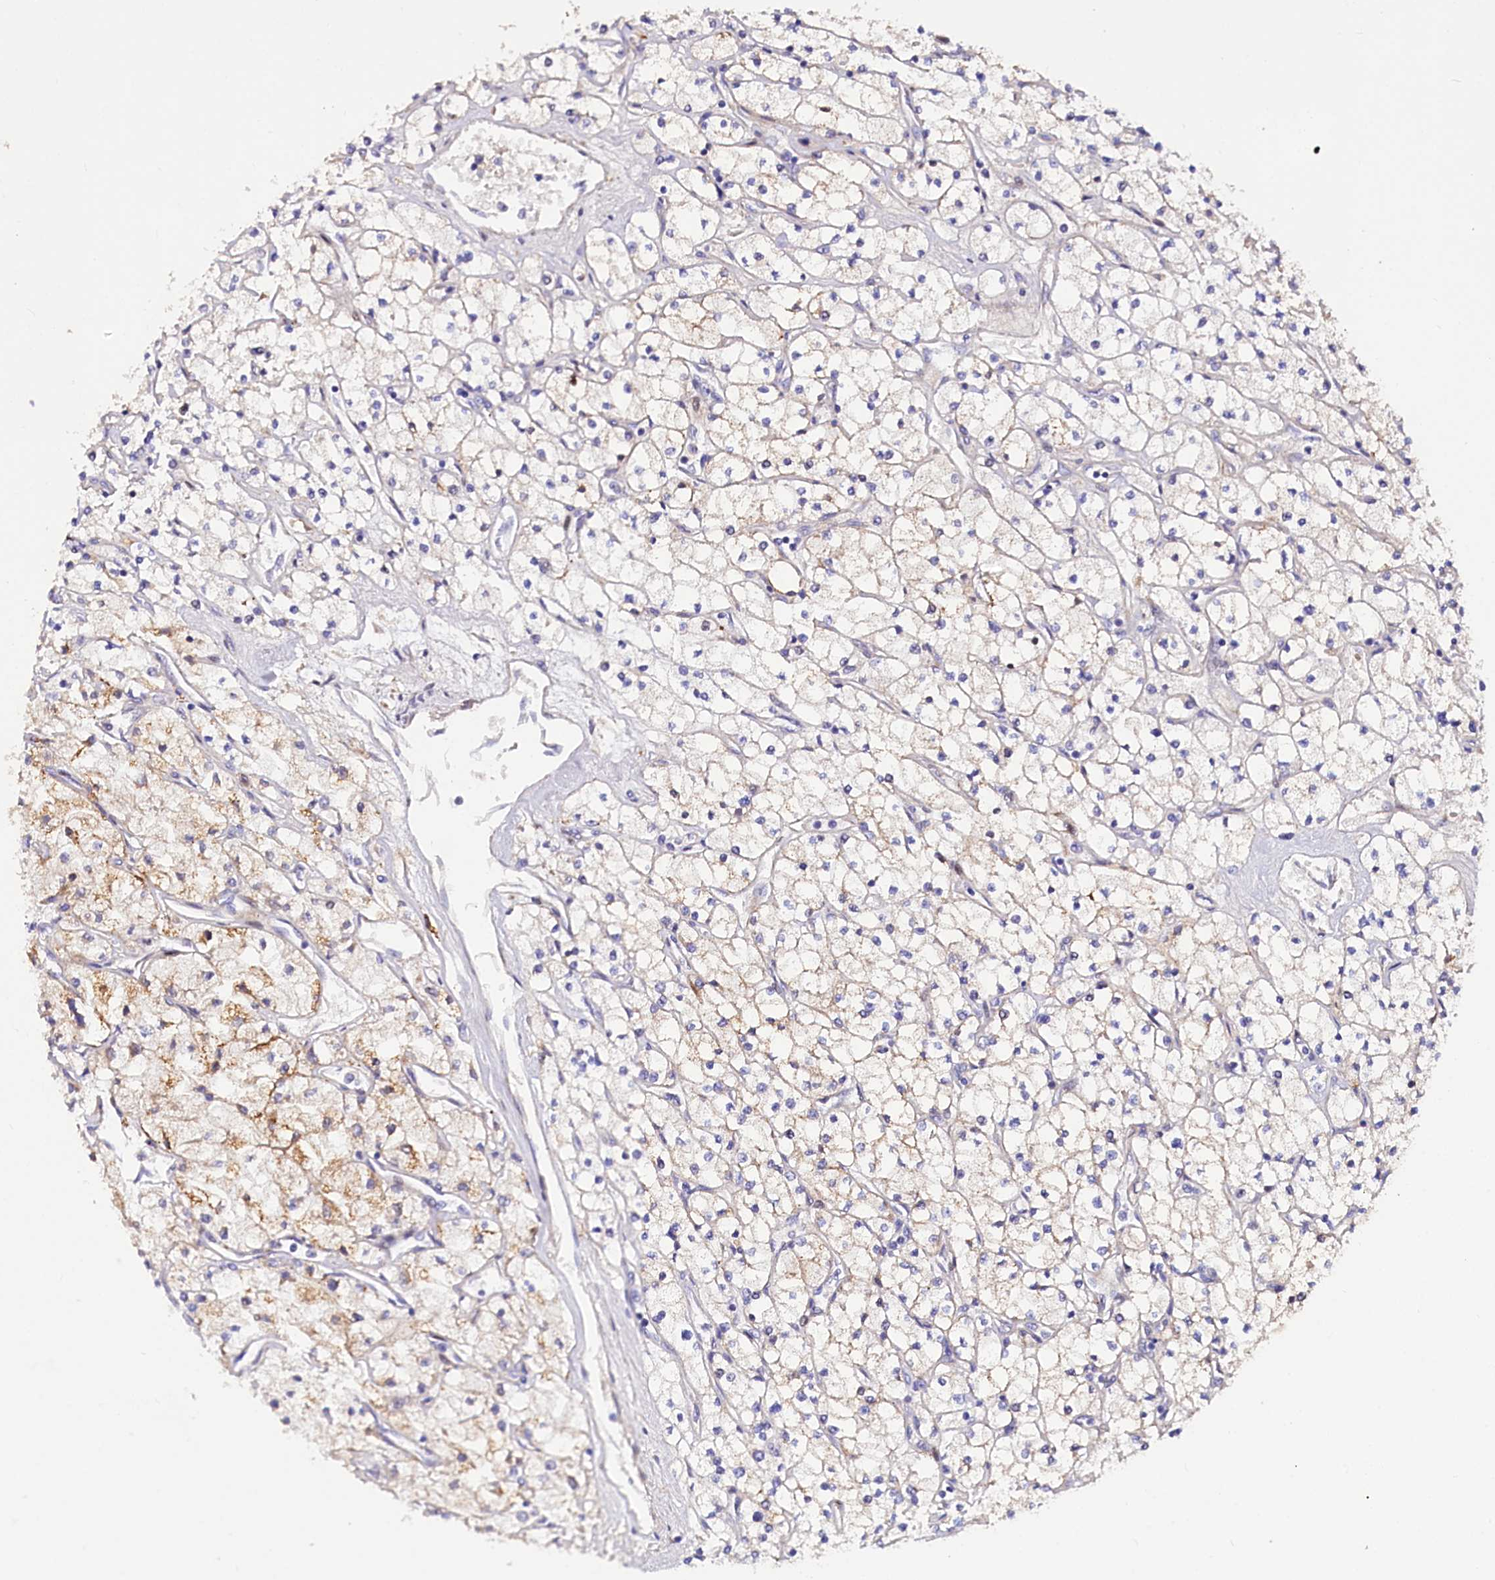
{"staining": {"intensity": "weak", "quantity": "<25%", "location": "cytoplasmic/membranous"}, "tissue": "renal cancer", "cell_type": "Tumor cells", "image_type": "cancer", "snomed": [{"axis": "morphology", "description": "Adenocarcinoma, NOS"}, {"axis": "topography", "description": "Kidney"}], "caption": "Renal adenocarcinoma was stained to show a protein in brown. There is no significant staining in tumor cells. (Brightfield microscopy of DAB (3,3'-diaminobenzidine) IHC at high magnification).", "gene": "PDZRN3", "patient": {"sex": "male", "age": 80}}